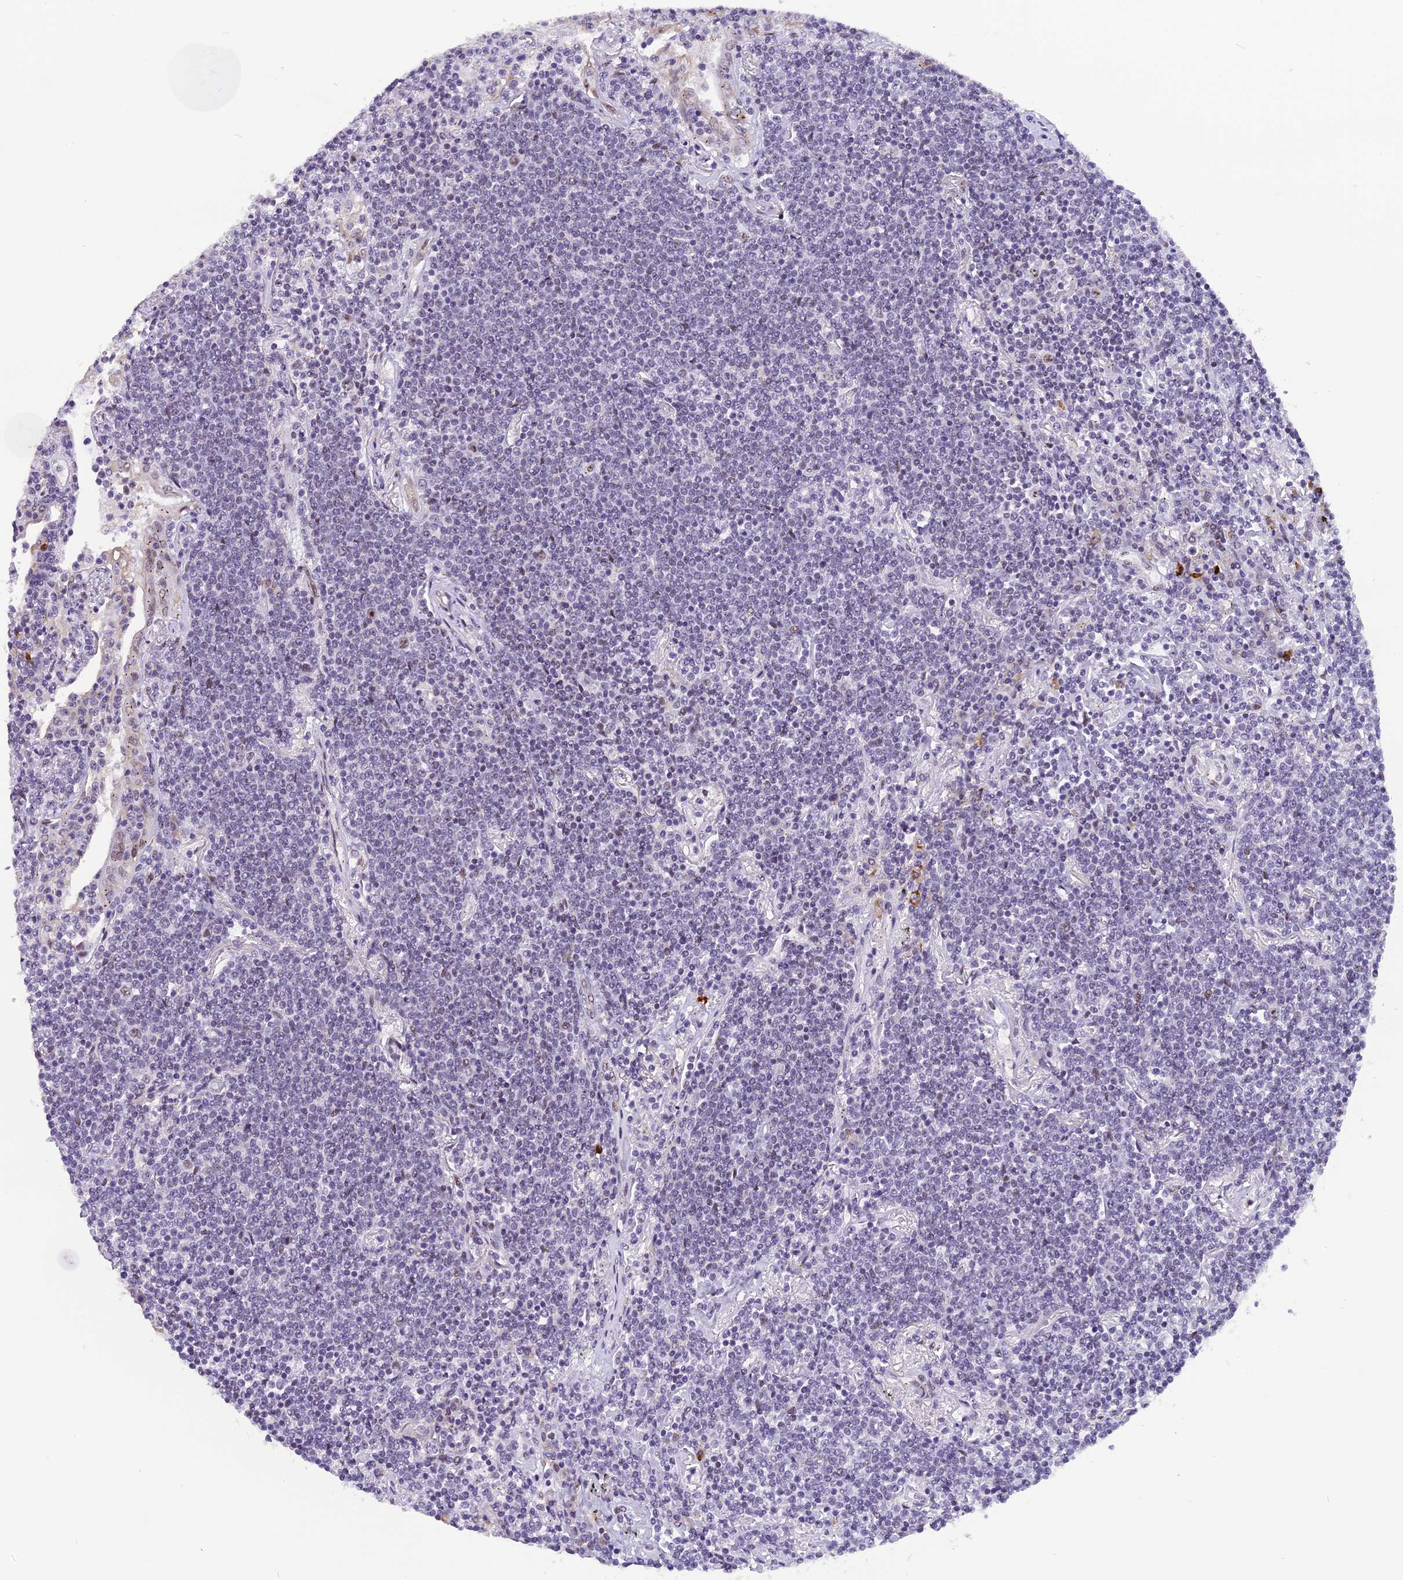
{"staining": {"intensity": "negative", "quantity": "none", "location": "none"}, "tissue": "lymphoma", "cell_type": "Tumor cells", "image_type": "cancer", "snomed": [{"axis": "morphology", "description": "Malignant lymphoma, non-Hodgkin's type, Low grade"}, {"axis": "topography", "description": "Lung"}], "caption": "This photomicrograph is of low-grade malignant lymphoma, non-Hodgkin's type stained with IHC to label a protein in brown with the nuclei are counter-stained blue. There is no positivity in tumor cells.", "gene": "IRF2BP1", "patient": {"sex": "female", "age": 71}}